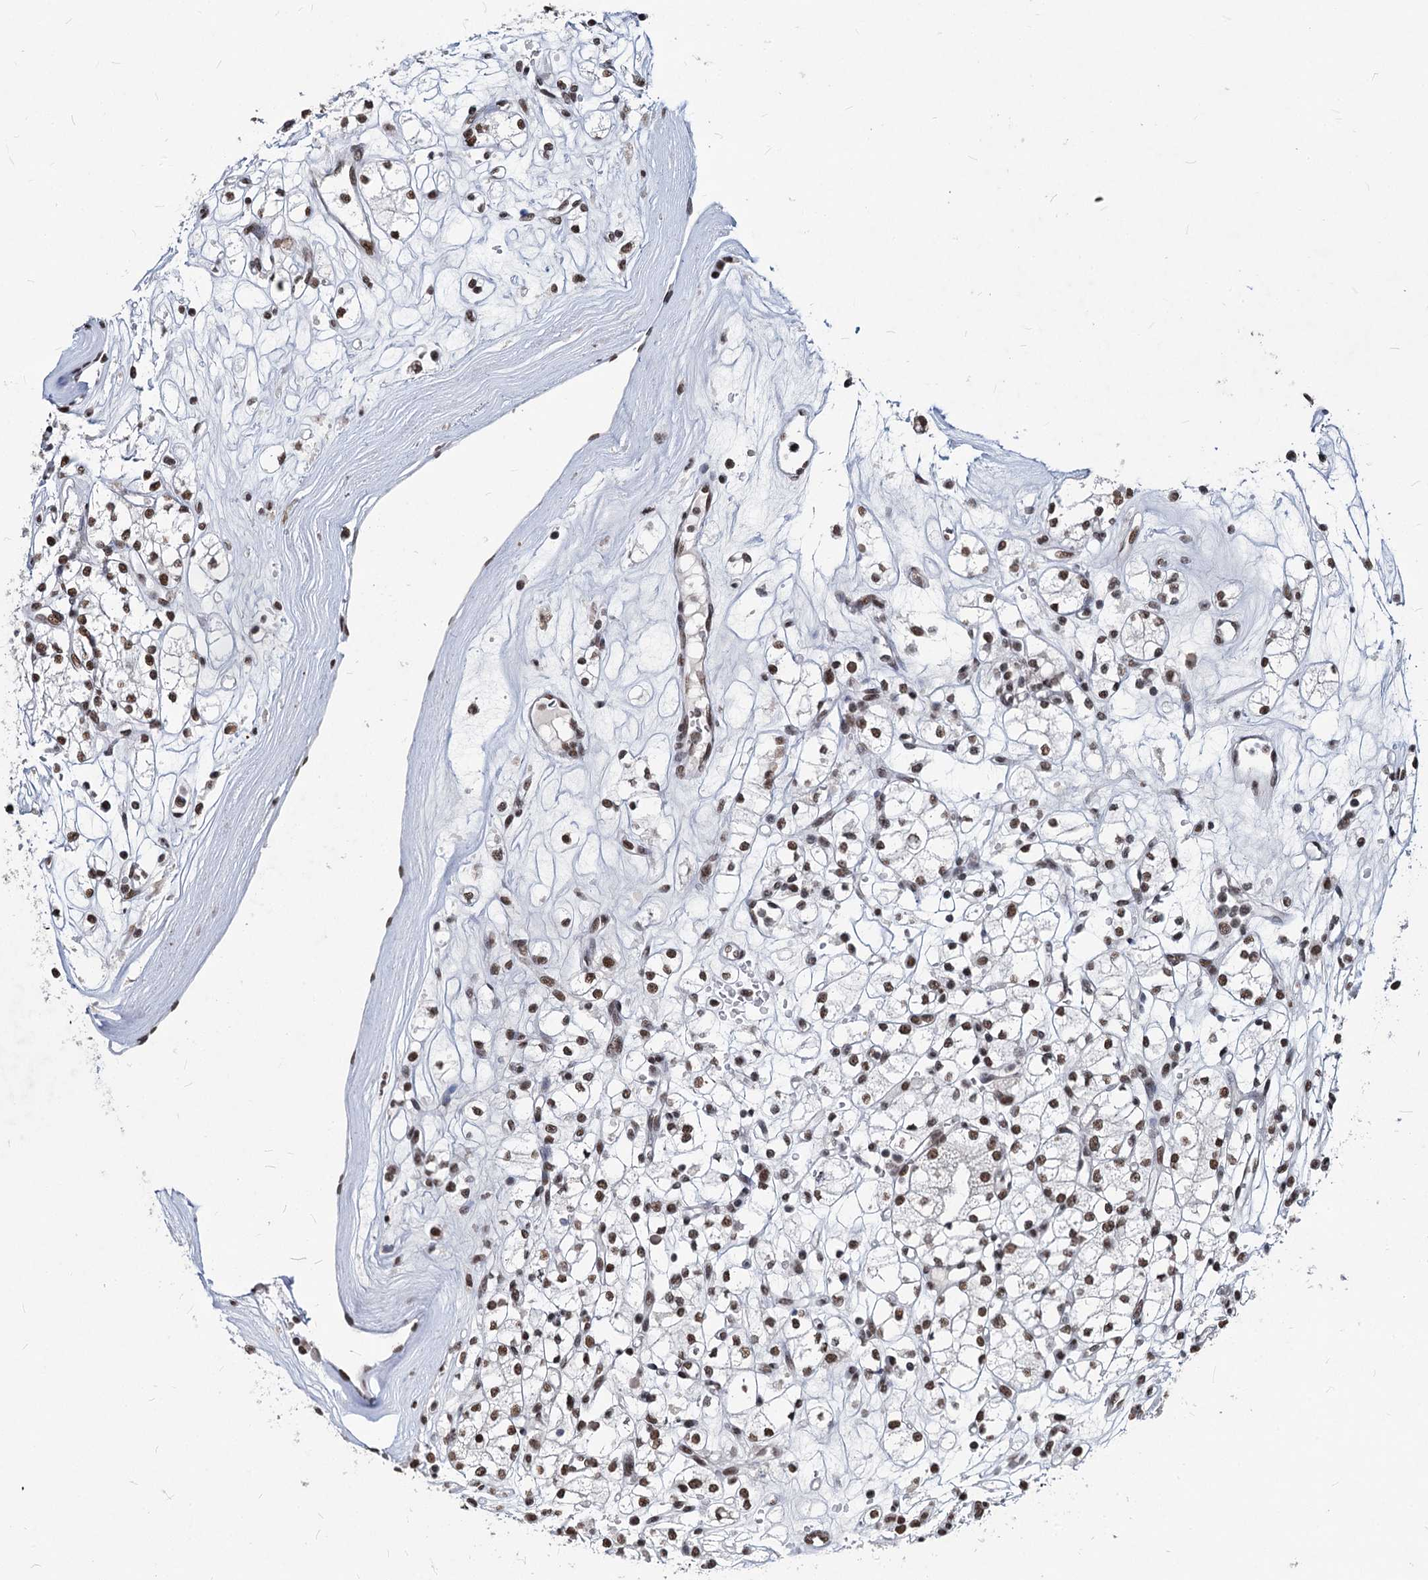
{"staining": {"intensity": "moderate", "quantity": ">75%", "location": "nuclear"}, "tissue": "renal cancer", "cell_type": "Tumor cells", "image_type": "cancer", "snomed": [{"axis": "morphology", "description": "Adenocarcinoma, NOS"}, {"axis": "topography", "description": "Kidney"}], "caption": "Brown immunohistochemical staining in human adenocarcinoma (renal) demonstrates moderate nuclear positivity in about >75% of tumor cells.", "gene": "PARPBP", "patient": {"sex": "male", "age": 77}}